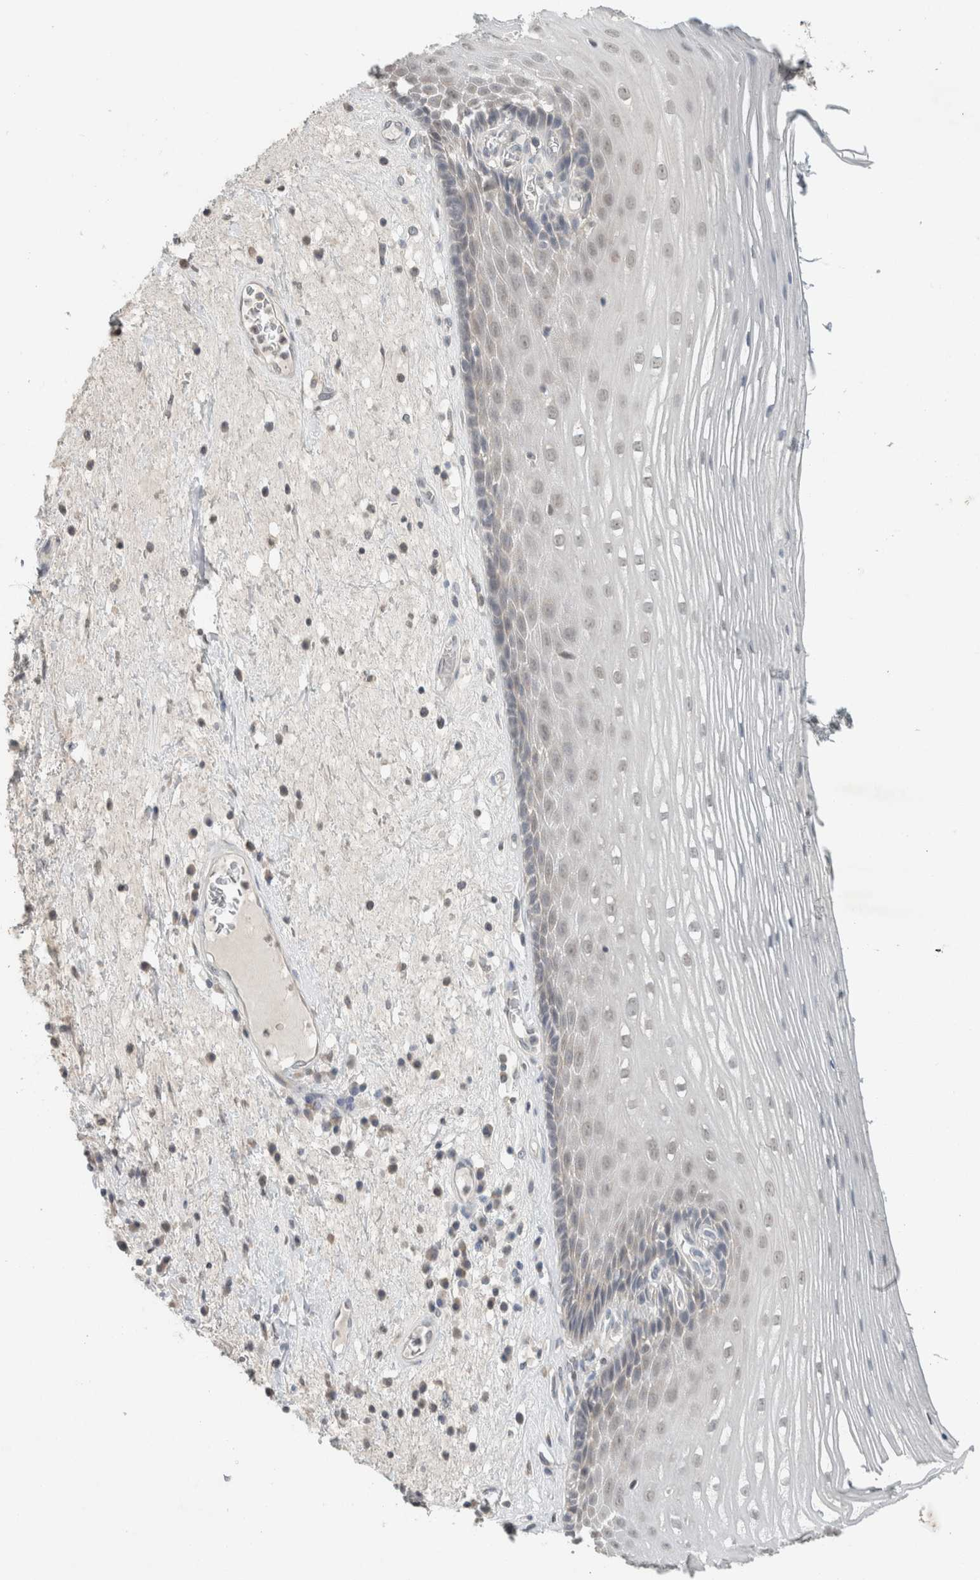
{"staining": {"intensity": "weak", "quantity": "25%-75%", "location": "nuclear"}, "tissue": "esophagus", "cell_type": "Squamous epithelial cells", "image_type": "normal", "snomed": [{"axis": "morphology", "description": "Normal tissue, NOS"}, {"axis": "morphology", "description": "Adenocarcinoma, NOS"}, {"axis": "topography", "description": "Esophagus"}], "caption": "About 25%-75% of squamous epithelial cells in benign human esophagus display weak nuclear protein staining as visualized by brown immunohistochemical staining.", "gene": "TRIT1", "patient": {"sex": "male", "age": 62}}